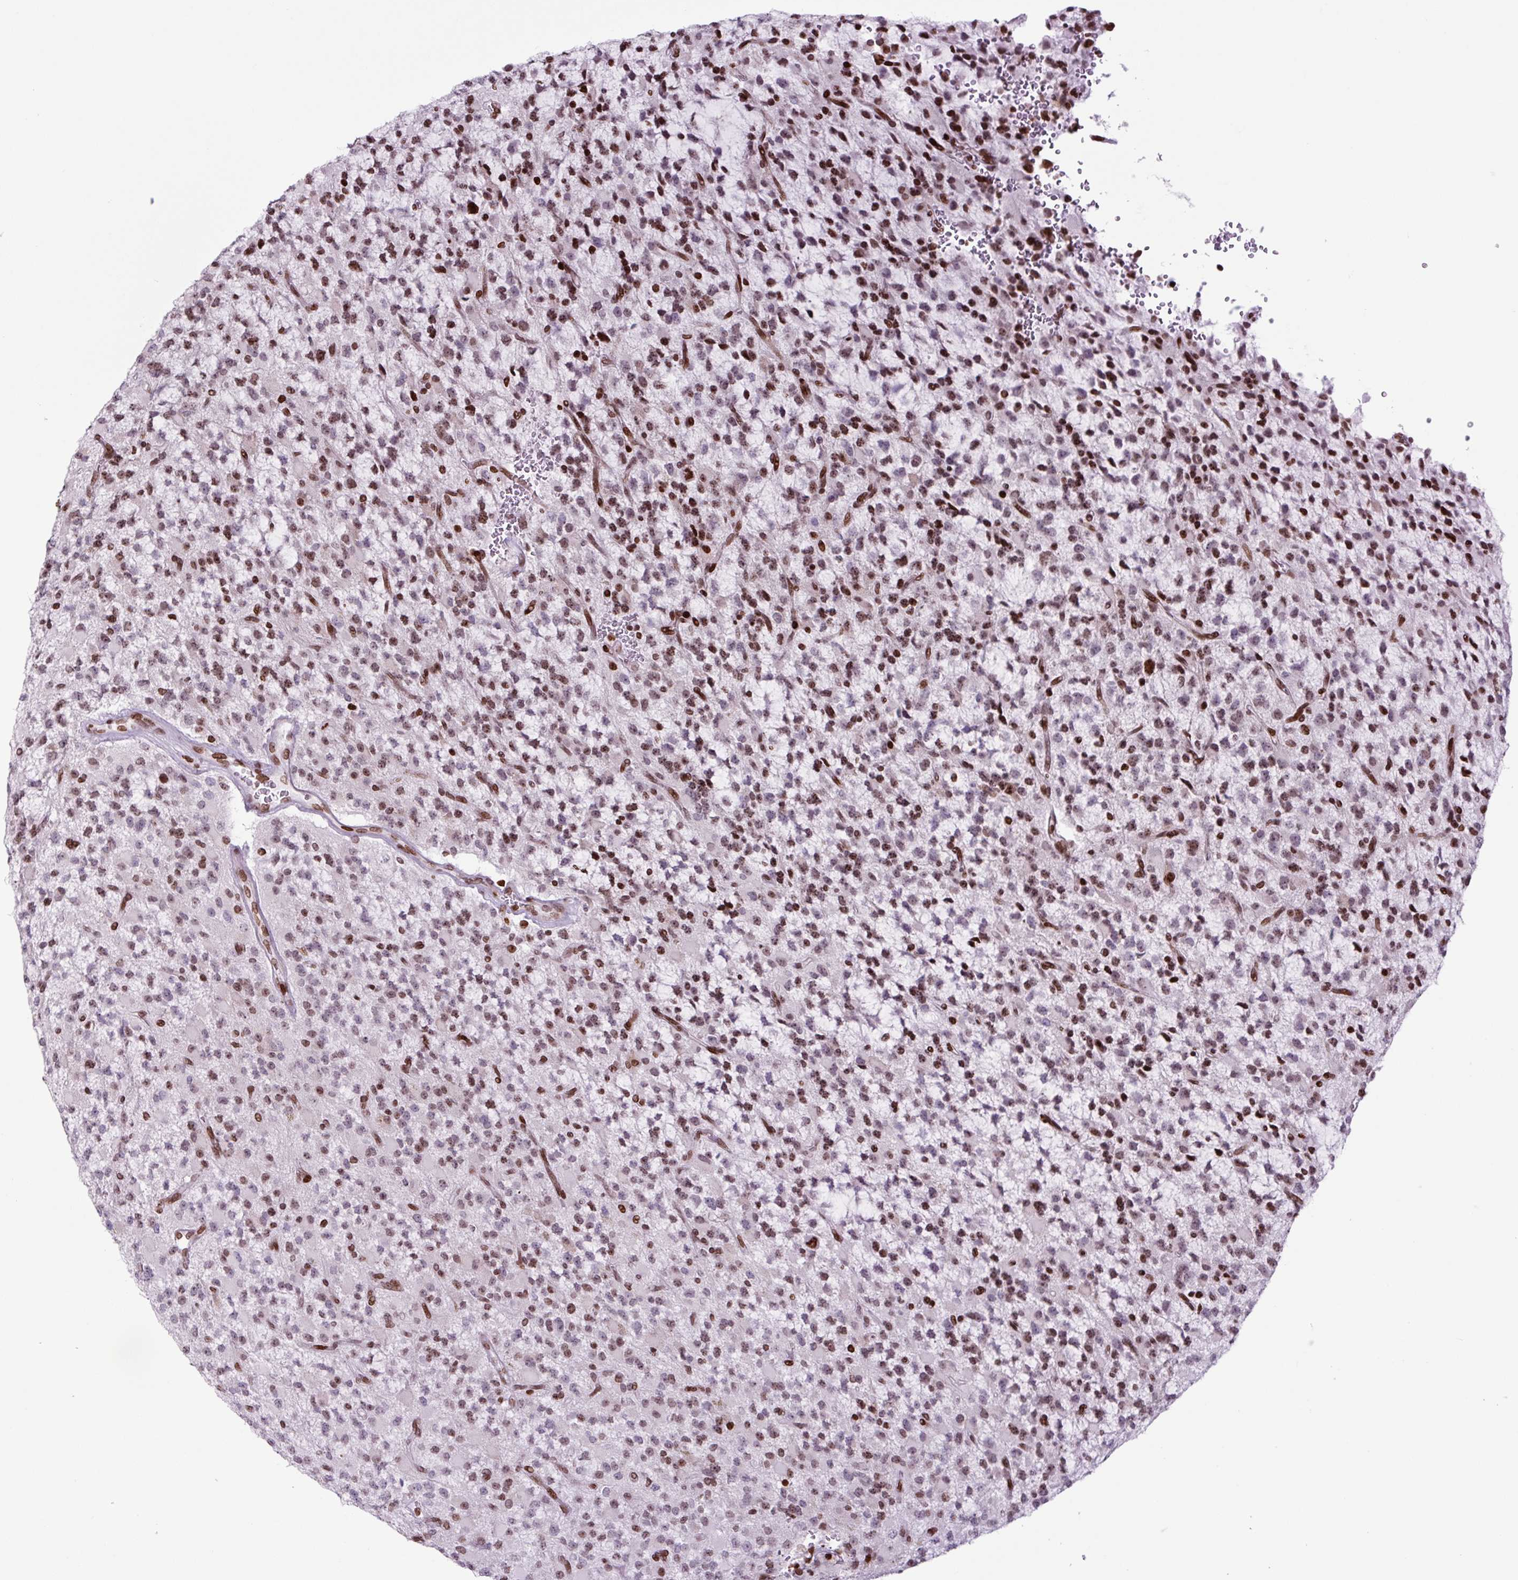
{"staining": {"intensity": "strong", "quantity": "25%-75%", "location": "nuclear"}, "tissue": "glioma", "cell_type": "Tumor cells", "image_type": "cancer", "snomed": [{"axis": "morphology", "description": "Glioma, malignant, High grade"}, {"axis": "topography", "description": "Brain"}], "caption": "Immunohistochemistry (IHC) (DAB) staining of human high-grade glioma (malignant) displays strong nuclear protein expression in about 25%-75% of tumor cells.", "gene": "H1-3", "patient": {"sex": "male", "age": 34}}